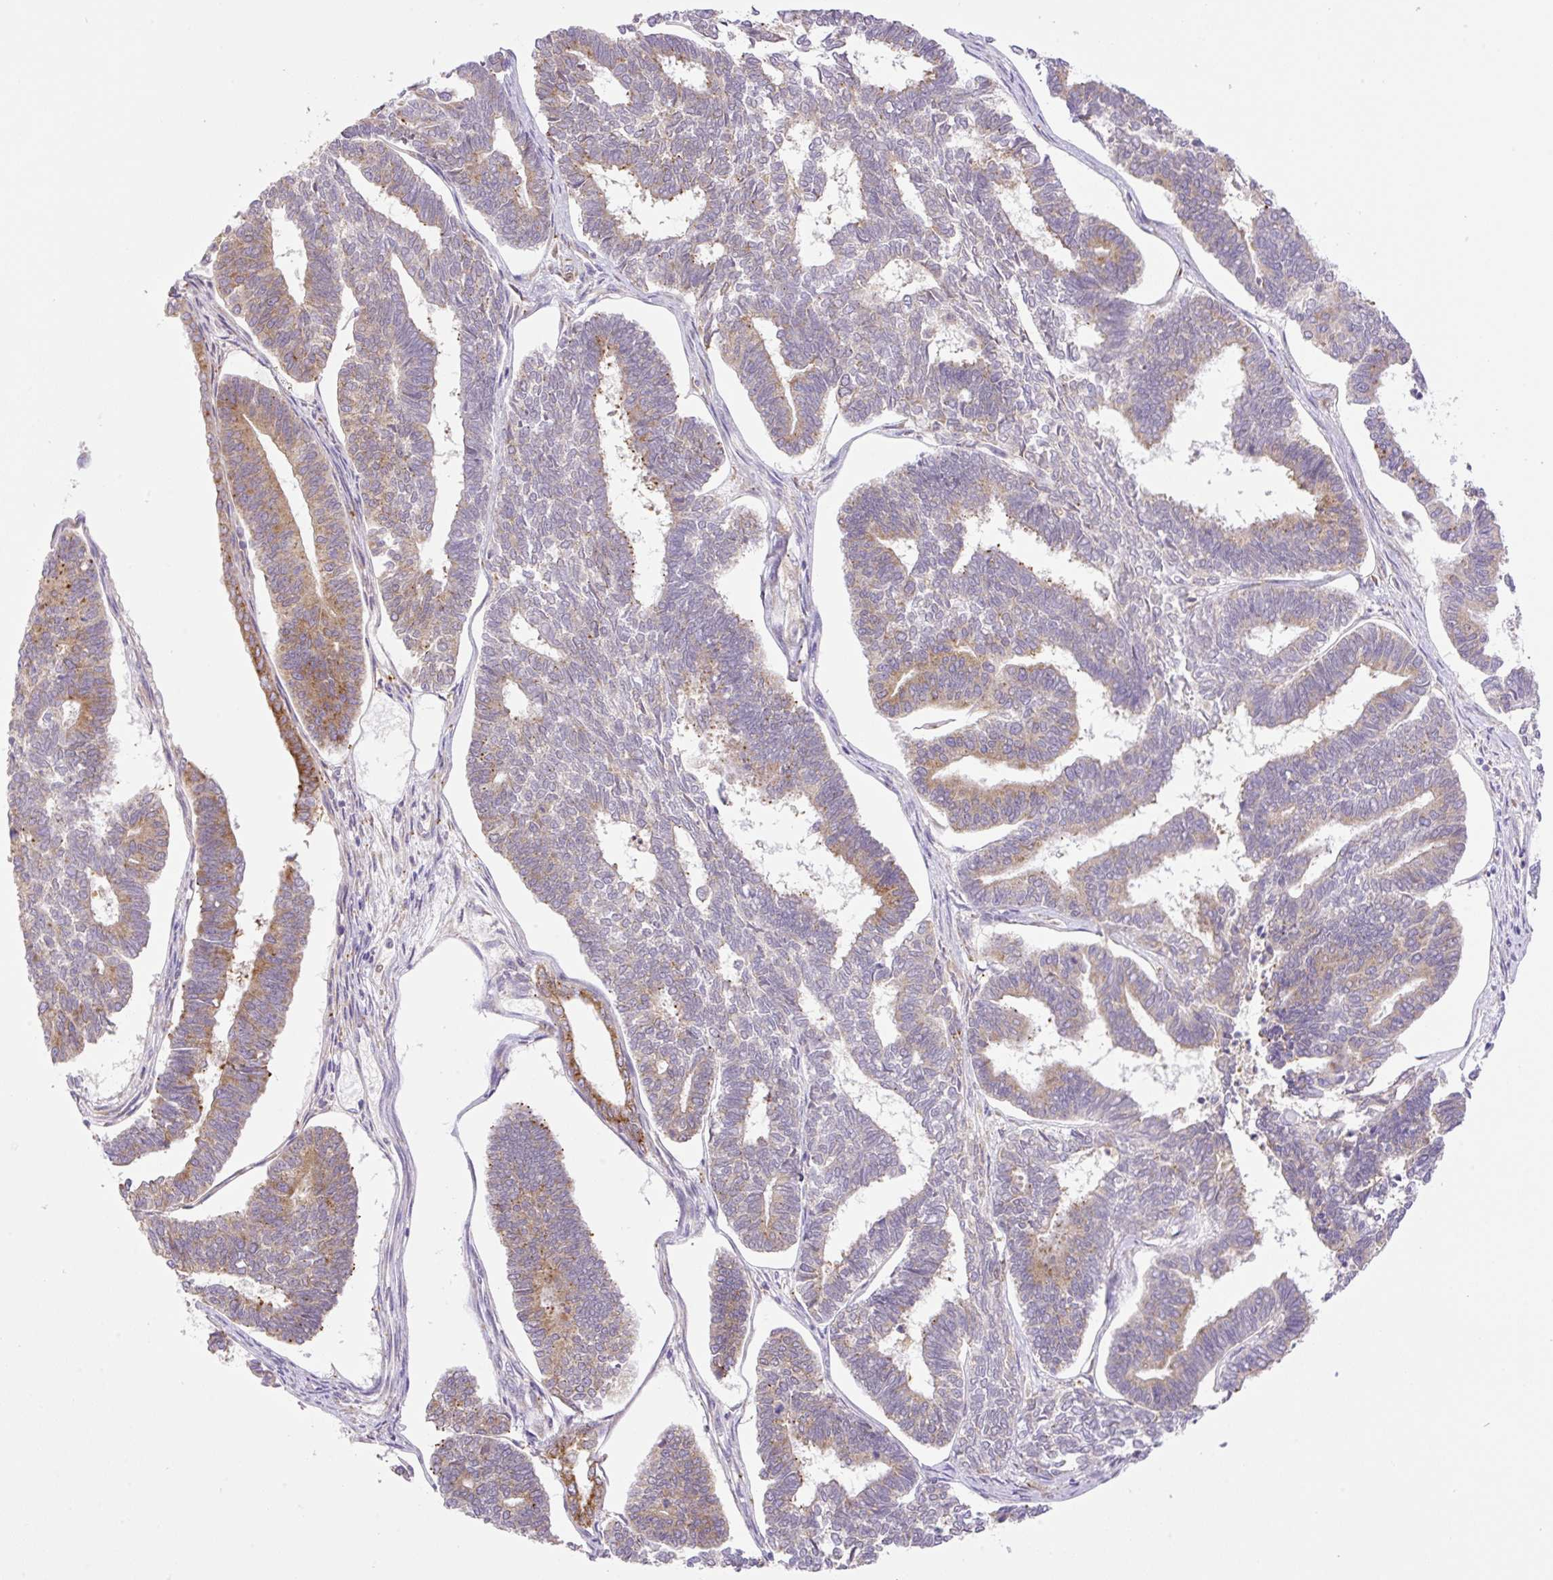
{"staining": {"intensity": "moderate", "quantity": "25%-75%", "location": "cytoplasmic/membranous"}, "tissue": "endometrial cancer", "cell_type": "Tumor cells", "image_type": "cancer", "snomed": [{"axis": "morphology", "description": "Adenocarcinoma, NOS"}, {"axis": "topography", "description": "Endometrium"}], "caption": "IHC of human endometrial cancer (adenocarcinoma) demonstrates medium levels of moderate cytoplasmic/membranous staining in about 25%-75% of tumor cells. (DAB = brown stain, brightfield microscopy at high magnification).", "gene": "POFUT1", "patient": {"sex": "female", "age": 70}}